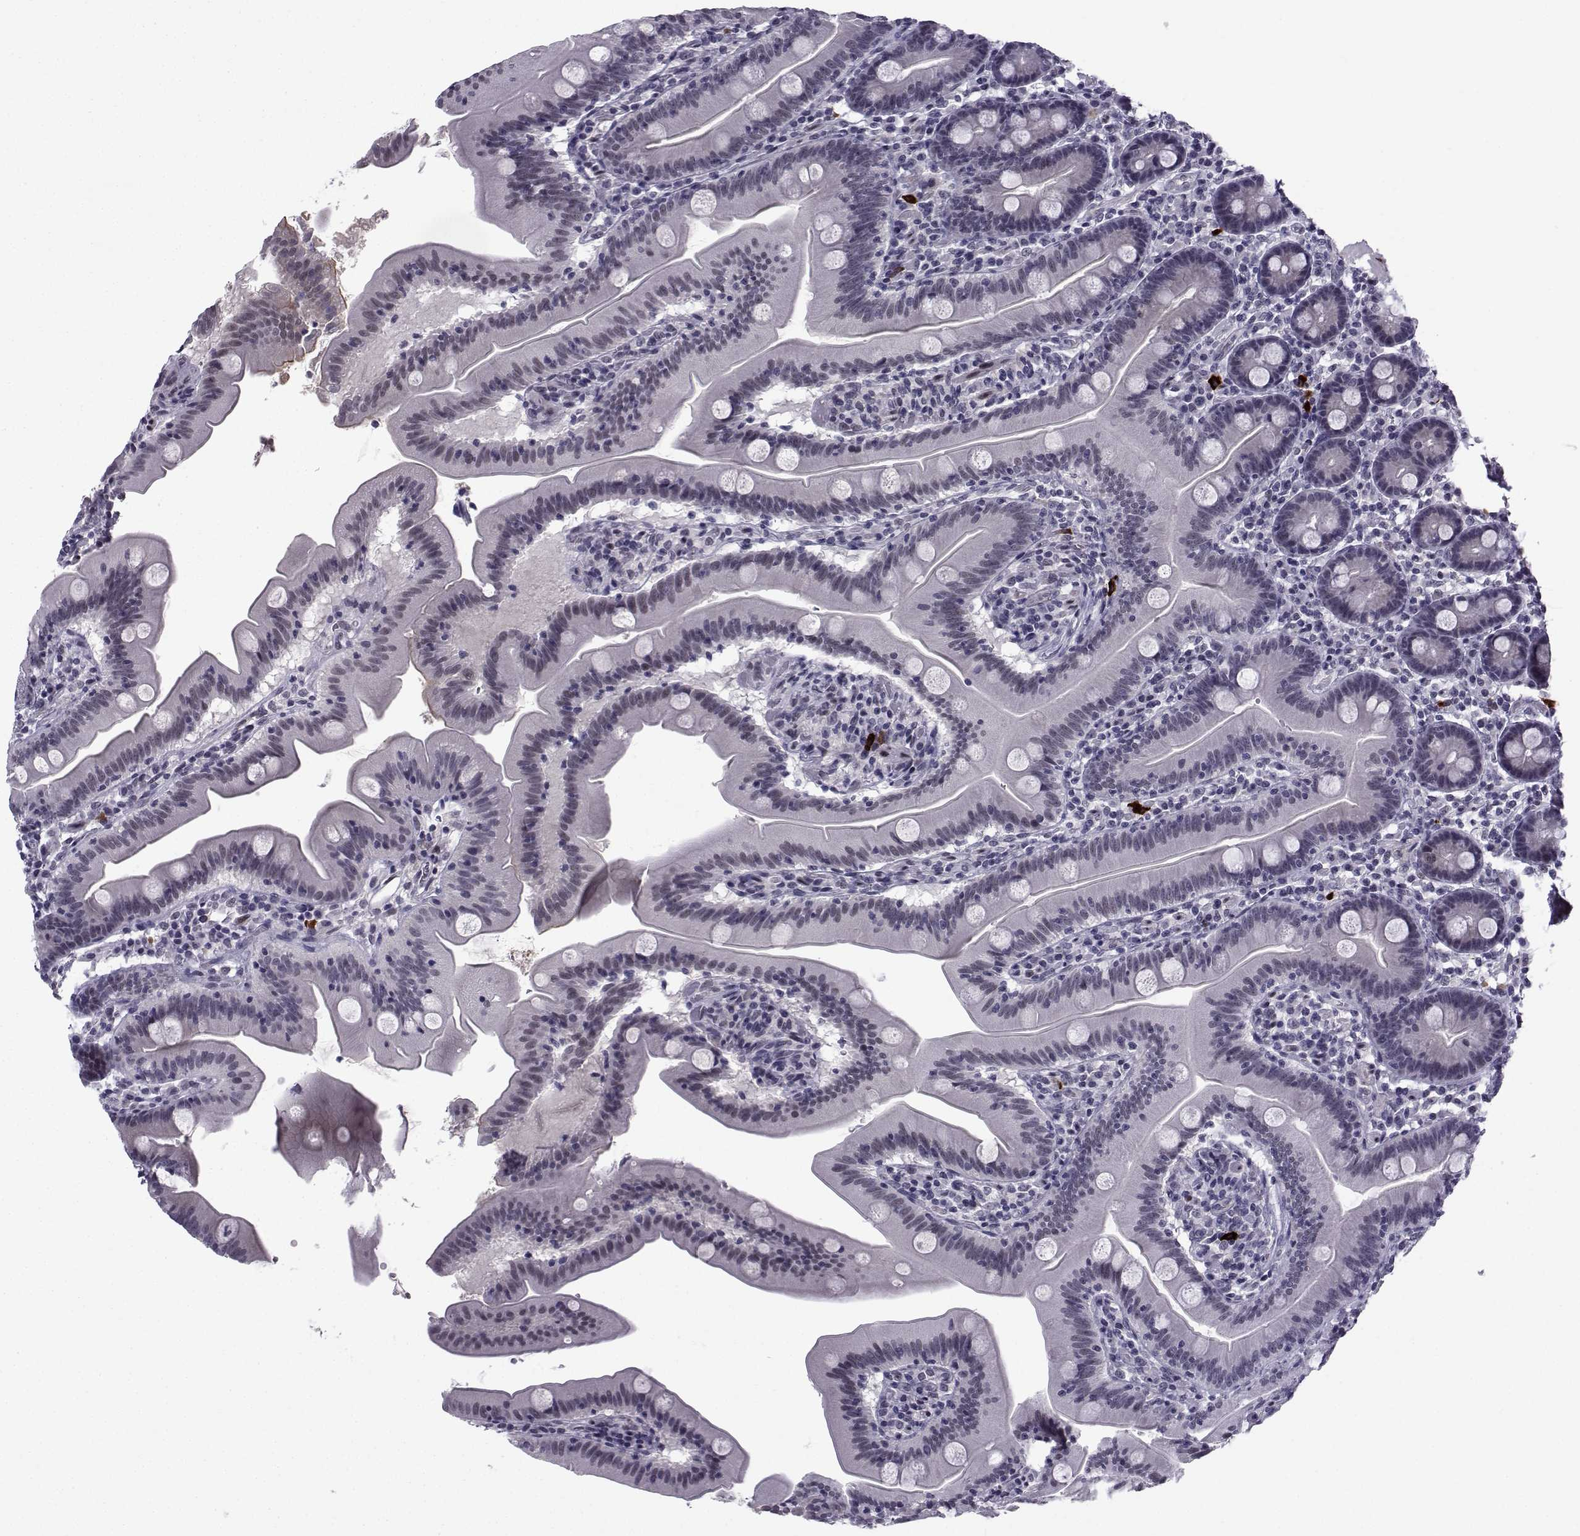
{"staining": {"intensity": "weak", "quantity": "<25%", "location": "nuclear"}, "tissue": "small intestine", "cell_type": "Glandular cells", "image_type": "normal", "snomed": [{"axis": "morphology", "description": "Normal tissue, NOS"}, {"axis": "topography", "description": "Small intestine"}], "caption": "Immunohistochemistry of benign human small intestine shows no staining in glandular cells. (DAB (3,3'-diaminobenzidine) IHC with hematoxylin counter stain).", "gene": "RBM24", "patient": {"sex": "male", "age": 37}}